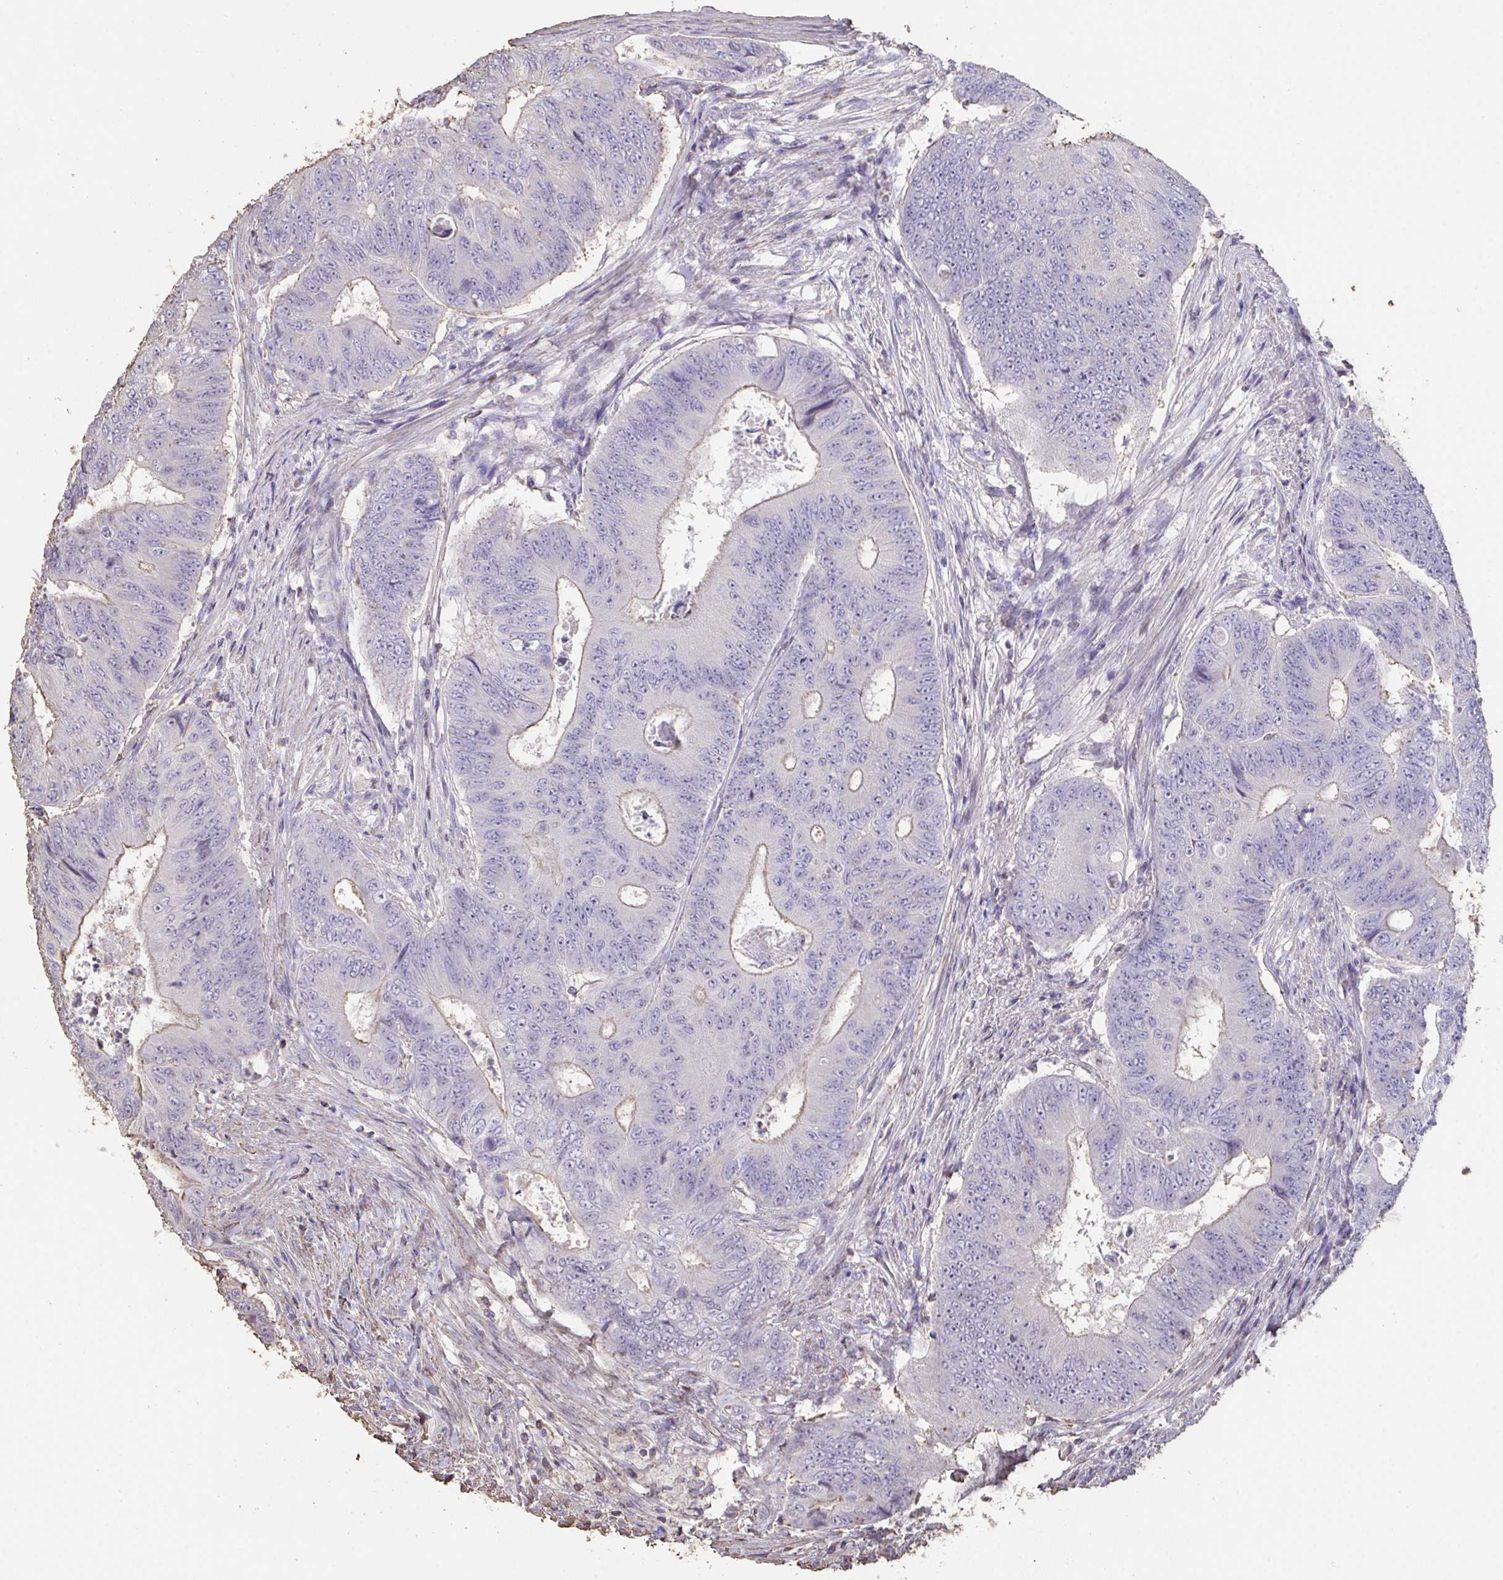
{"staining": {"intensity": "weak", "quantity": "<25%", "location": "cytoplasmic/membranous"}, "tissue": "colorectal cancer", "cell_type": "Tumor cells", "image_type": "cancer", "snomed": [{"axis": "morphology", "description": "Adenocarcinoma, NOS"}, {"axis": "topography", "description": "Colon"}], "caption": "Immunohistochemistry of colorectal cancer displays no expression in tumor cells. The staining was performed using DAB (3,3'-diaminobenzidine) to visualize the protein expression in brown, while the nuclei were stained in blue with hematoxylin (Magnification: 20x).", "gene": "IL23R", "patient": {"sex": "female", "age": 48}}